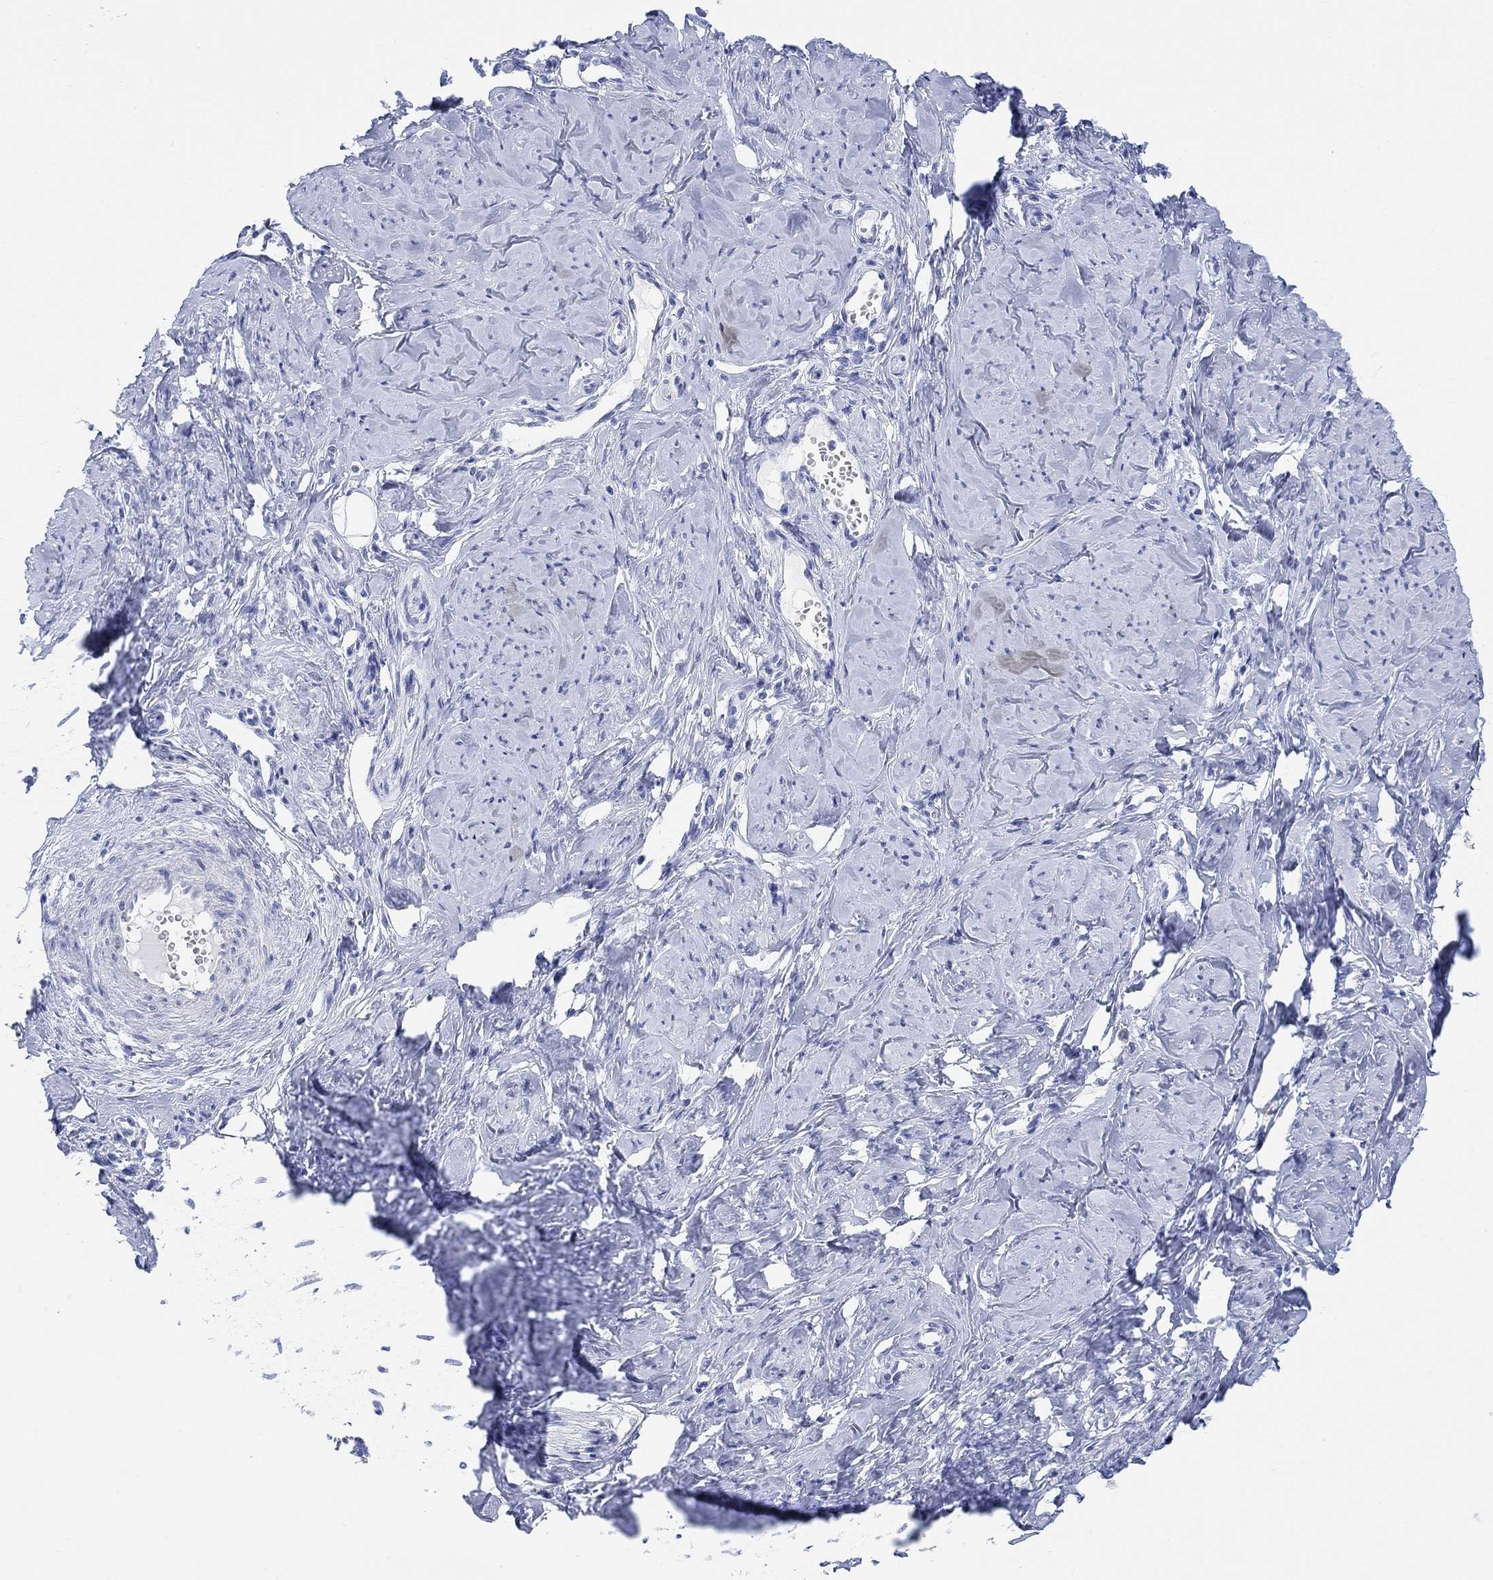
{"staining": {"intensity": "negative", "quantity": "none", "location": "none"}, "tissue": "smooth muscle", "cell_type": "Smooth muscle cells", "image_type": "normal", "snomed": [{"axis": "morphology", "description": "Normal tissue, NOS"}, {"axis": "topography", "description": "Smooth muscle"}], "caption": "This image is of benign smooth muscle stained with immunohistochemistry (IHC) to label a protein in brown with the nuclei are counter-stained blue. There is no expression in smooth muscle cells. The staining is performed using DAB brown chromogen with nuclei counter-stained in using hematoxylin.", "gene": "XIRP2", "patient": {"sex": "female", "age": 48}}